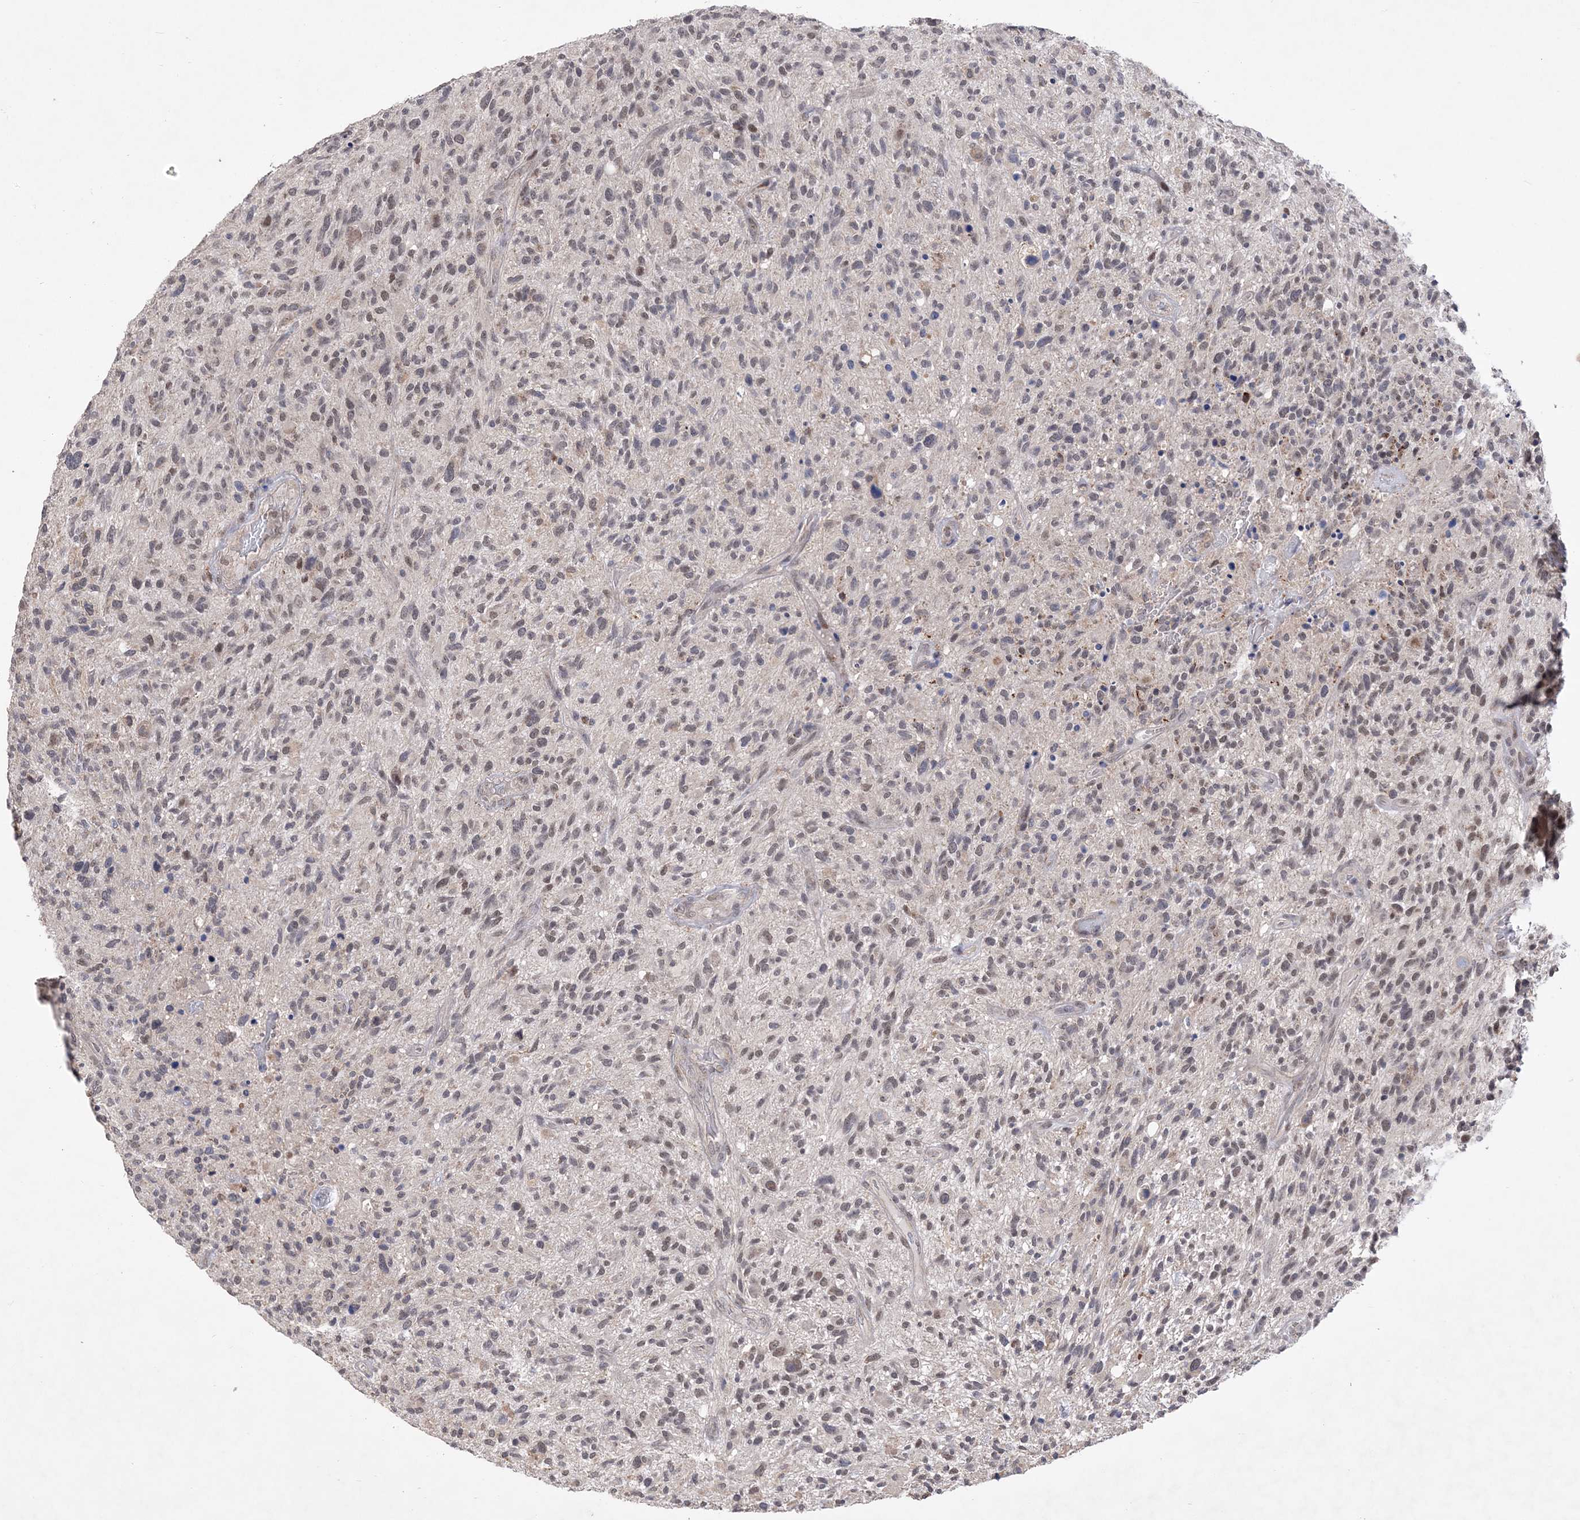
{"staining": {"intensity": "weak", "quantity": ">75%", "location": "nuclear"}, "tissue": "glioma", "cell_type": "Tumor cells", "image_type": "cancer", "snomed": [{"axis": "morphology", "description": "Glioma, malignant, High grade"}, {"axis": "topography", "description": "Brain"}], "caption": "Malignant glioma (high-grade) was stained to show a protein in brown. There is low levels of weak nuclear expression in about >75% of tumor cells.", "gene": "BOD1L1", "patient": {"sex": "male", "age": 47}}